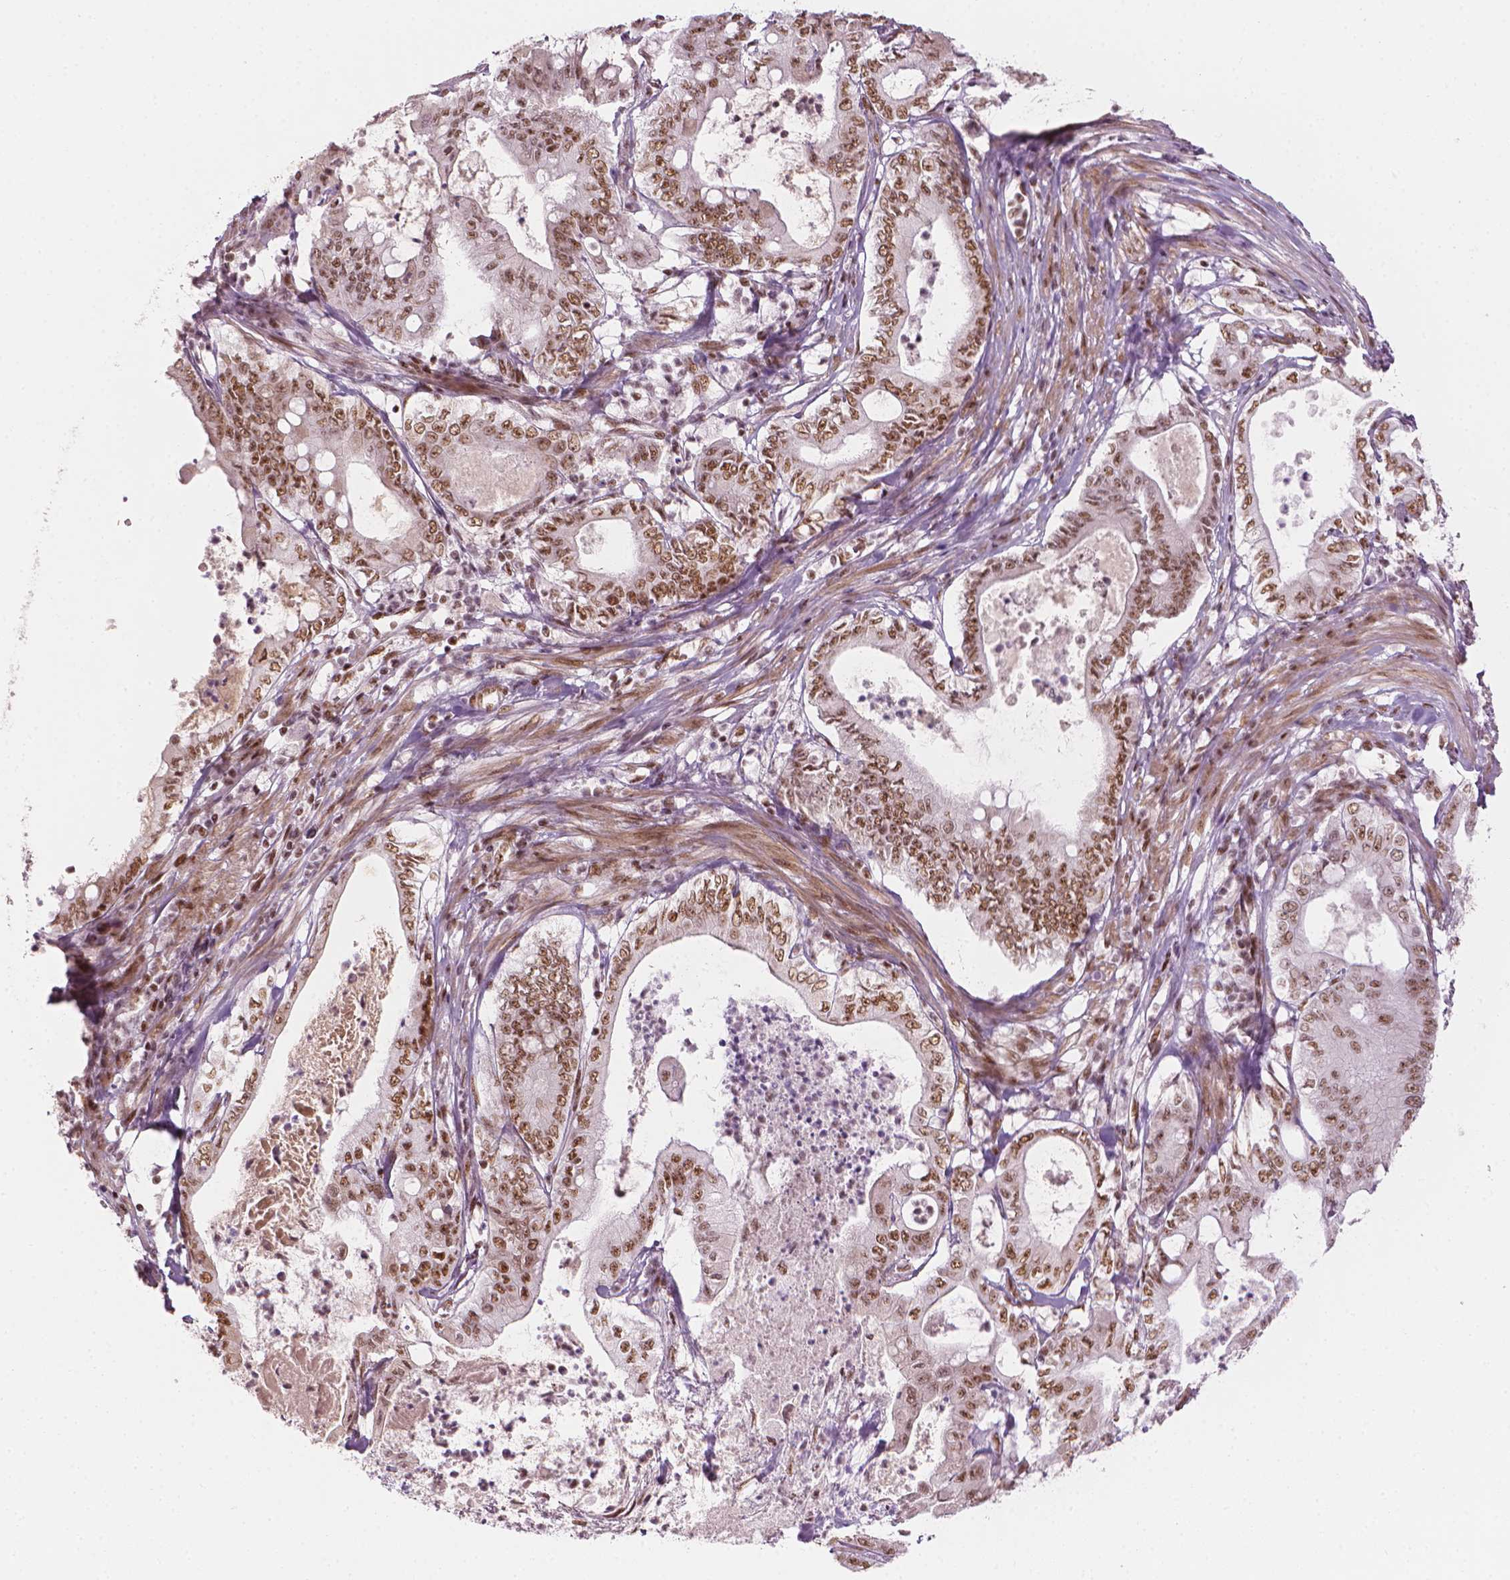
{"staining": {"intensity": "moderate", "quantity": ">75%", "location": "nuclear"}, "tissue": "pancreatic cancer", "cell_type": "Tumor cells", "image_type": "cancer", "snomed": [{"axis": "morphology", "description": "Adenocarcinoma, NOS"}, {"axis": "topography", "description": "Pancreas"}], "caption": "Pancreatic cancer (adenocarcinoma) stained for a protein (brown) demonstrates moderate nuclear positive expression in approximately >75% of tumor cells.", "gene": "ELF2", "patient": {"sex": "male", "age": 71}}